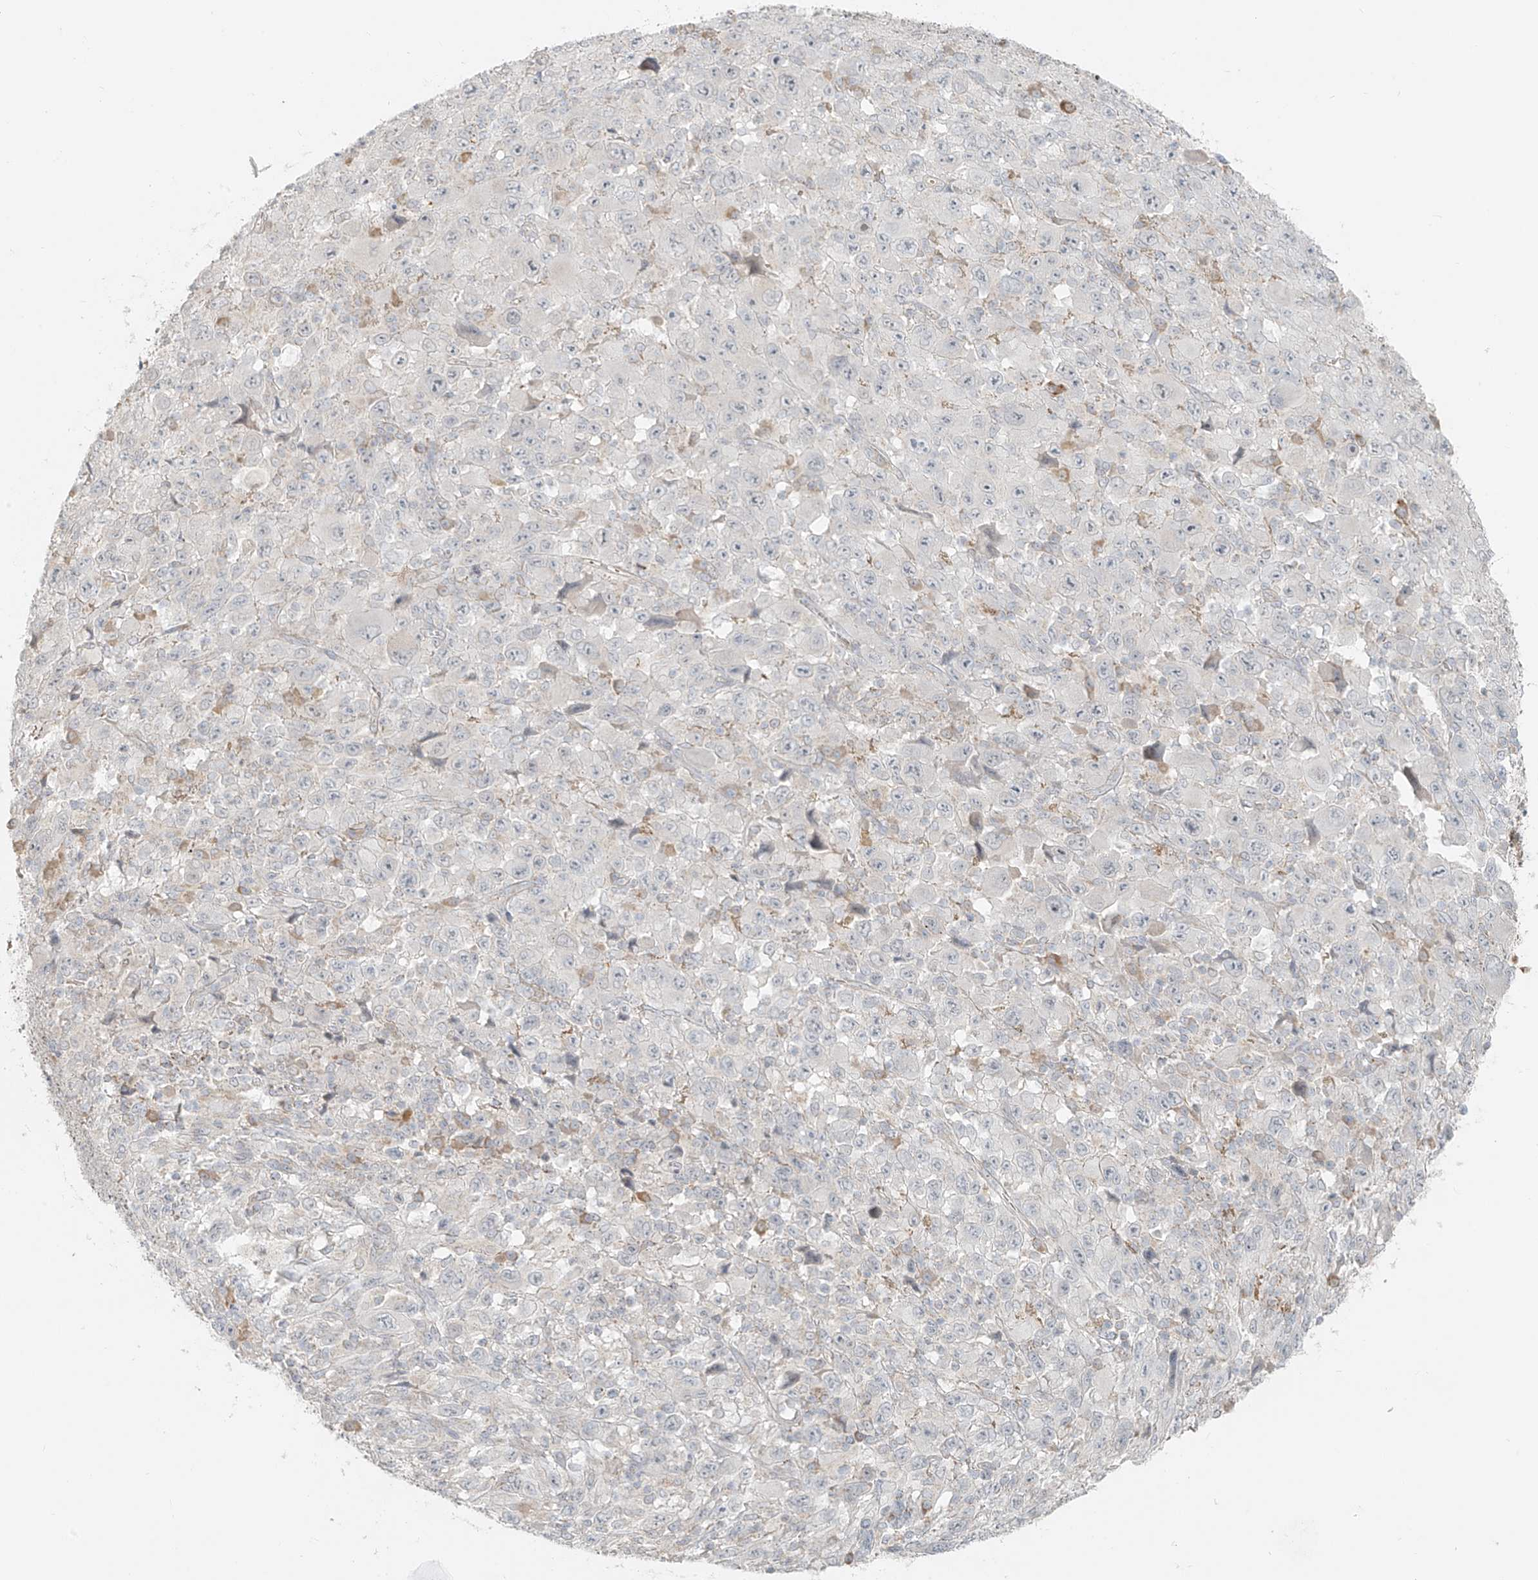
{"staining": {"intensity": "negative", "quantity": "none", "location": "none"}, "tissue": "melanoma", "cell_type": "Tumor cells", "image_type": "cancer", "snomed": [{"axis": "morphology", "description": "Malignant melanoma, Metastatic site"}, {"axis": "topography", "description": "Skin"}], "caption": "This is a image of immunohistochemistry (IHC) staining of melanoma, which shows no expression in tumor cells. Nuclei are stained in blue.", "gene": "UST", "patient": {"sex": "female", "age": 56}}